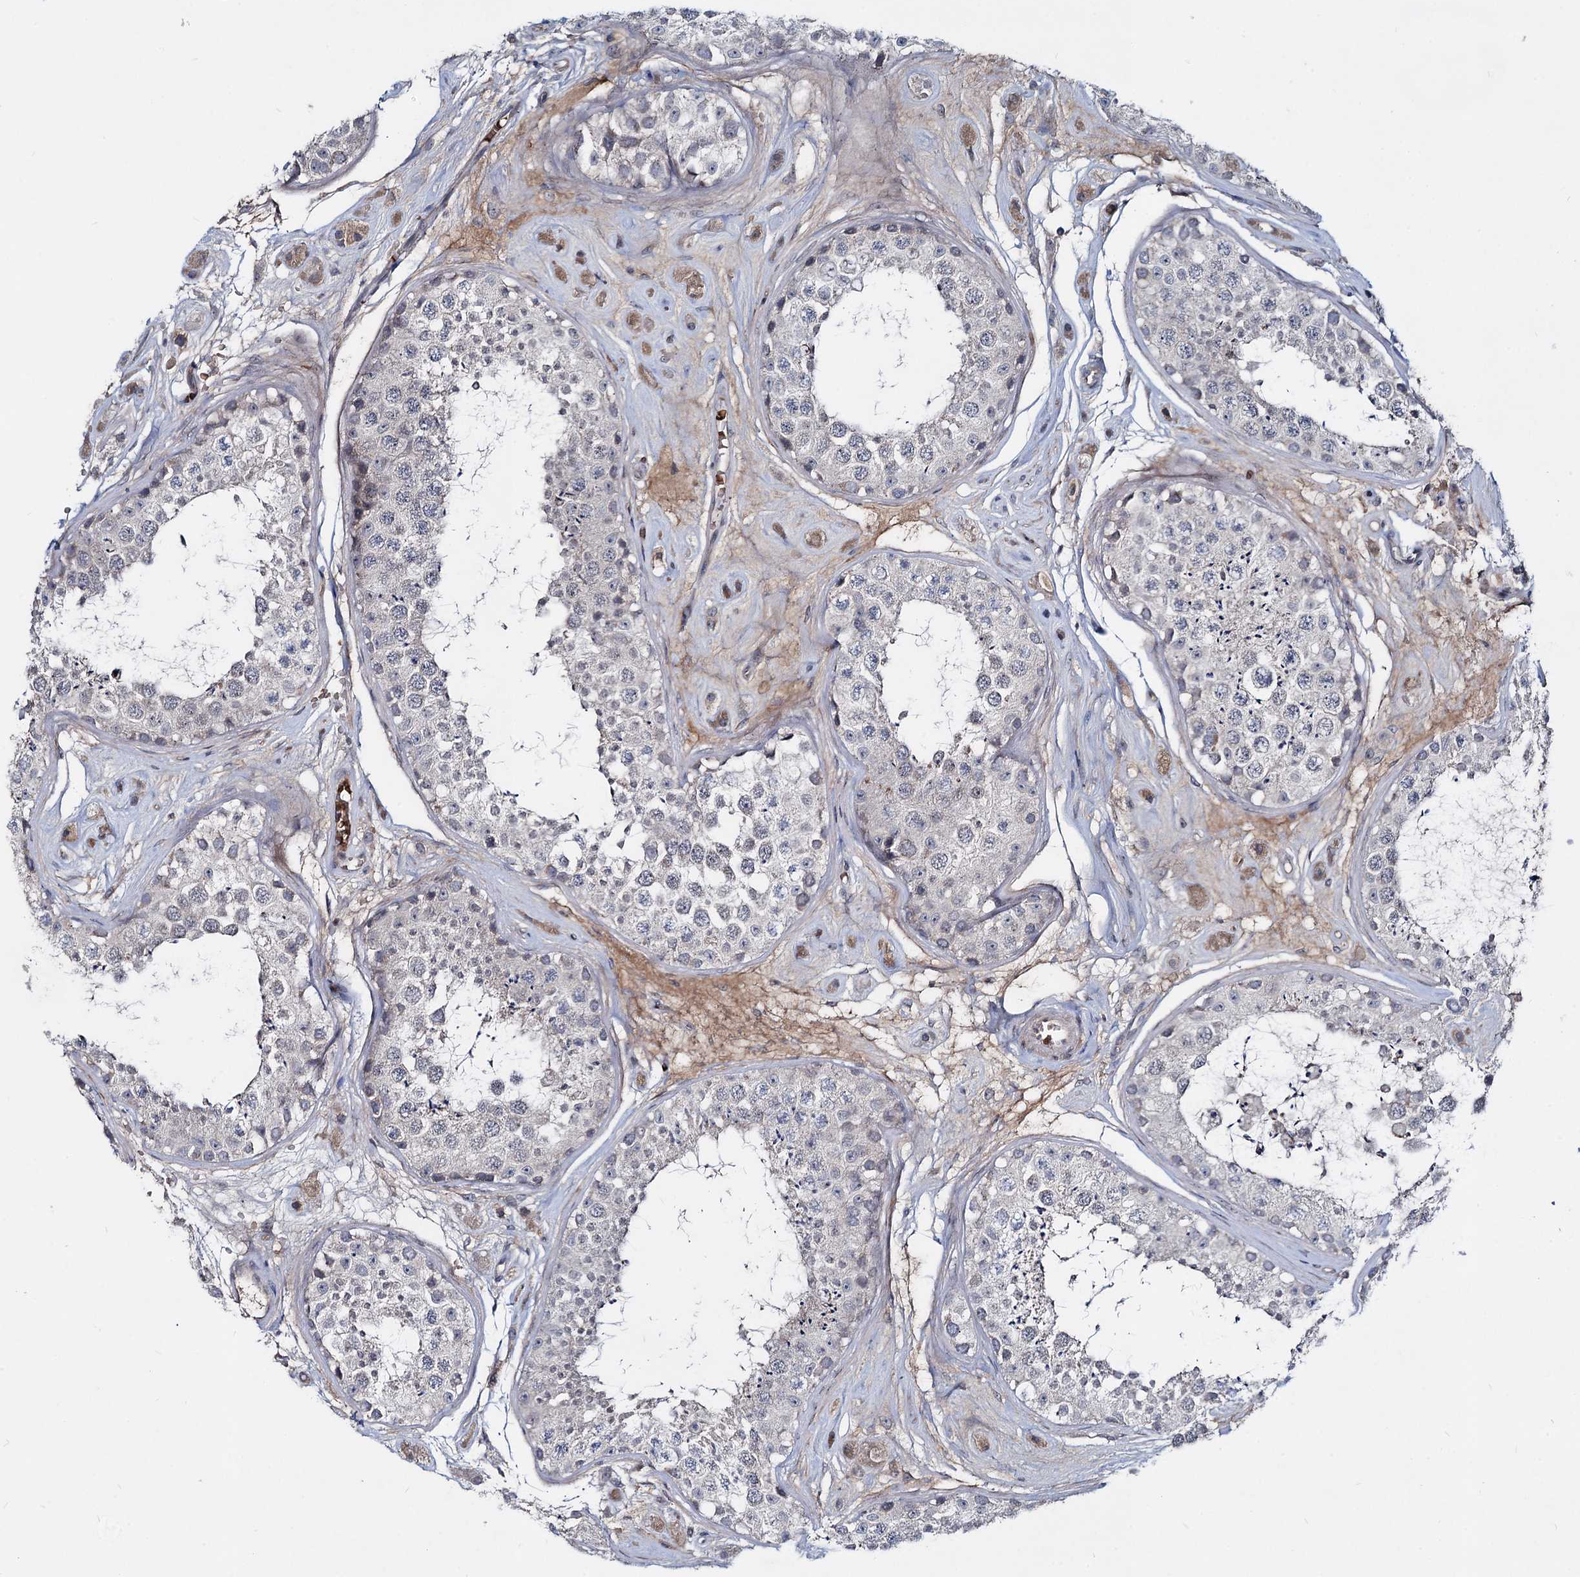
{"staining": {"intensity": "negative", "quantity": "none", "location": "none"}, "tissue": "testis", "cell_type": "Cells in seminiferous ducts", "image_type": "normal", "snomed": [{"axis": "morphology", "description": "Normal tissue, NOS"}, {"axis": "topography", "description": "Testis"}], "caption": "Immunohistochemistry (IHC) micrograph of unremarkable testis: human testis stained with DAB shows no significant protein staining in cells in seminiferous ducts.", "gene": "RNF6", "patient": {"sex": "male", "age": 25}}